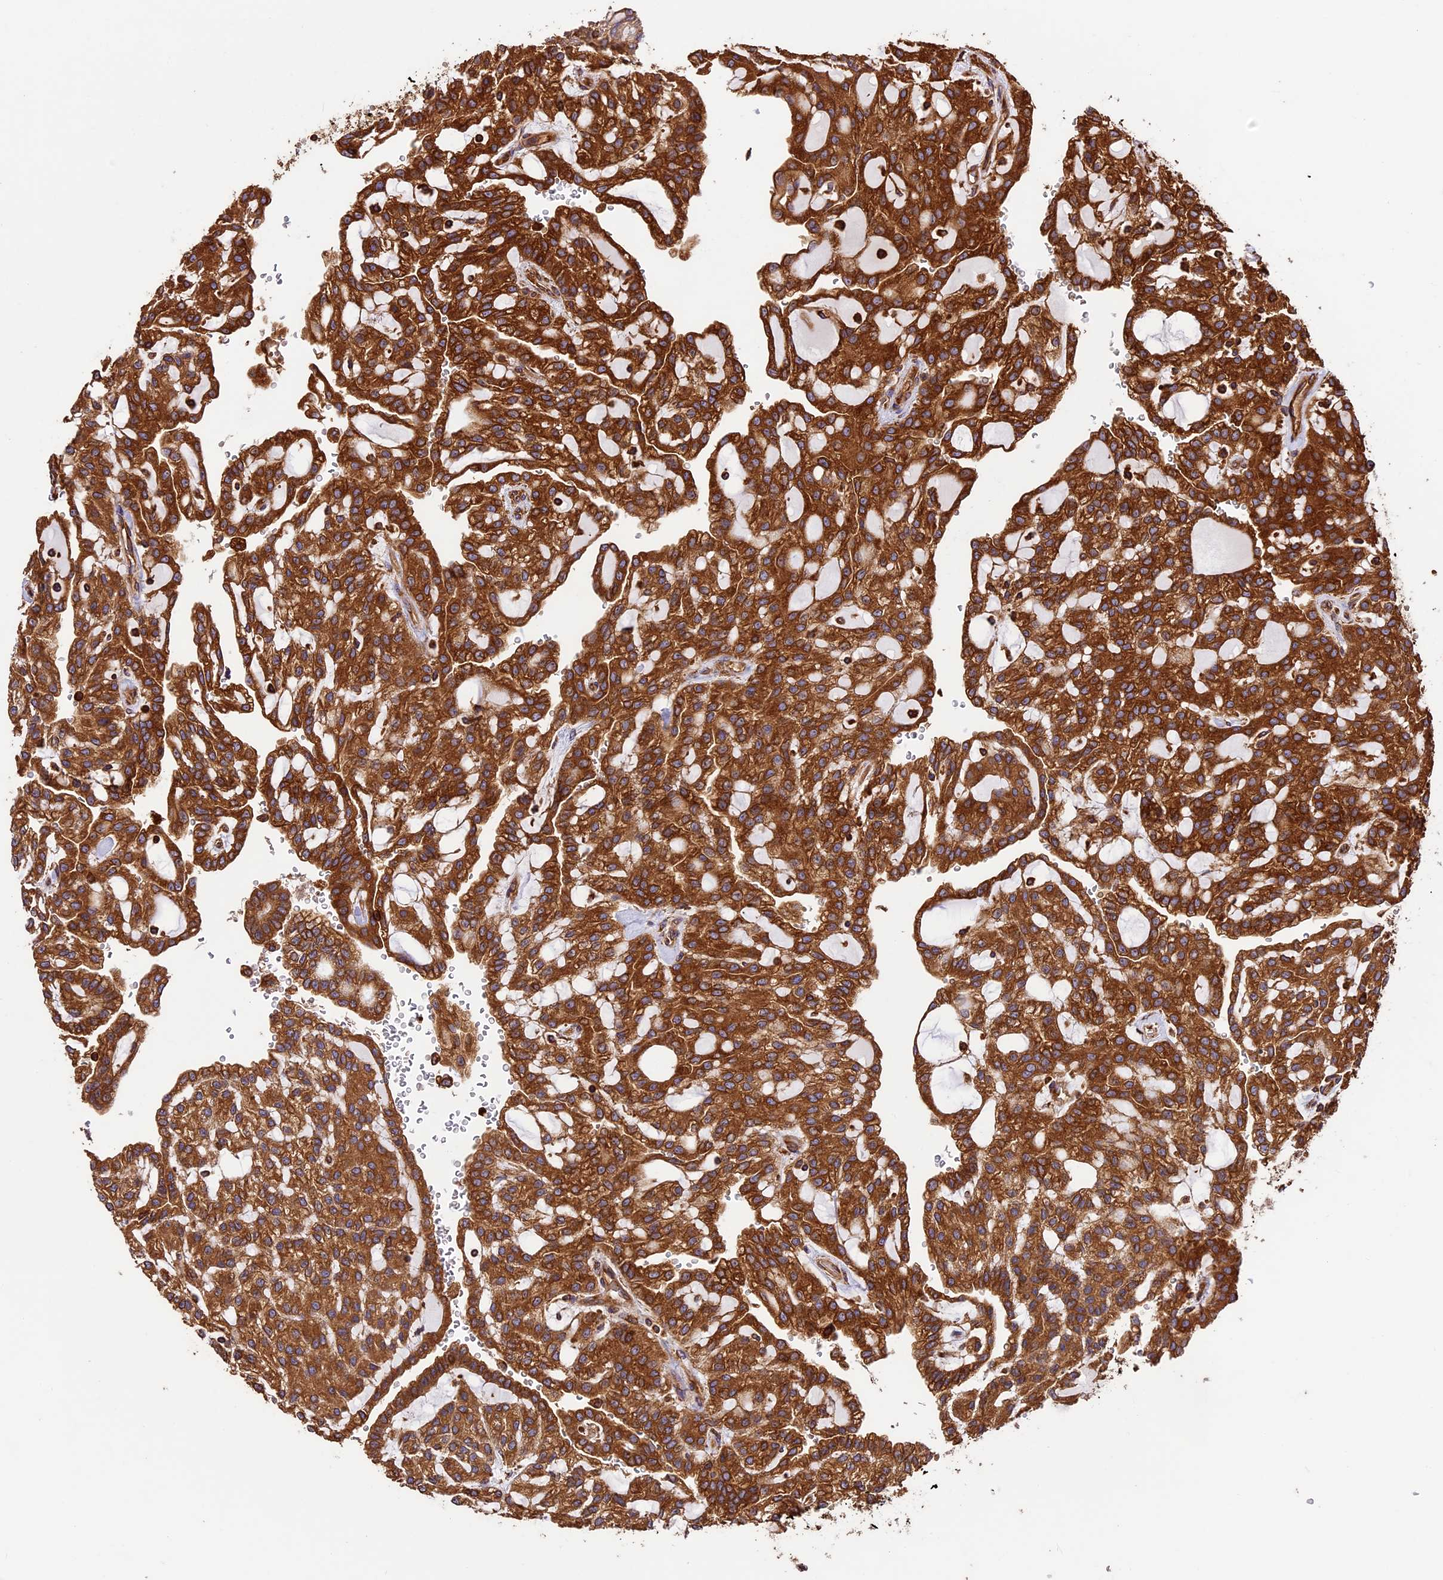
{"staining": {"intensity": "strong", "quantity": ">75%", "location": "cytoplasmic/membranous"}, "tissue": "renal cancer", "cell_type": "Tumor cells", "image_type": "cancer", "snomed": [{"axis": "morphology", "description": "Adenocarcinoma, NOS"}, {"axis": "topography", "description": "Kidney"}], "caption": "A brown stain highlights strong cytoplasmic/membranous staining of a protein in human renal cancer (adenocarcinoma) tumor cells. Using DAB (brown) and hematoxylin (blue) stains, captured at high magnification using brightfield microscopy.", "gene": "KARS1", "patient": {"sex": "male", "age": 63}}